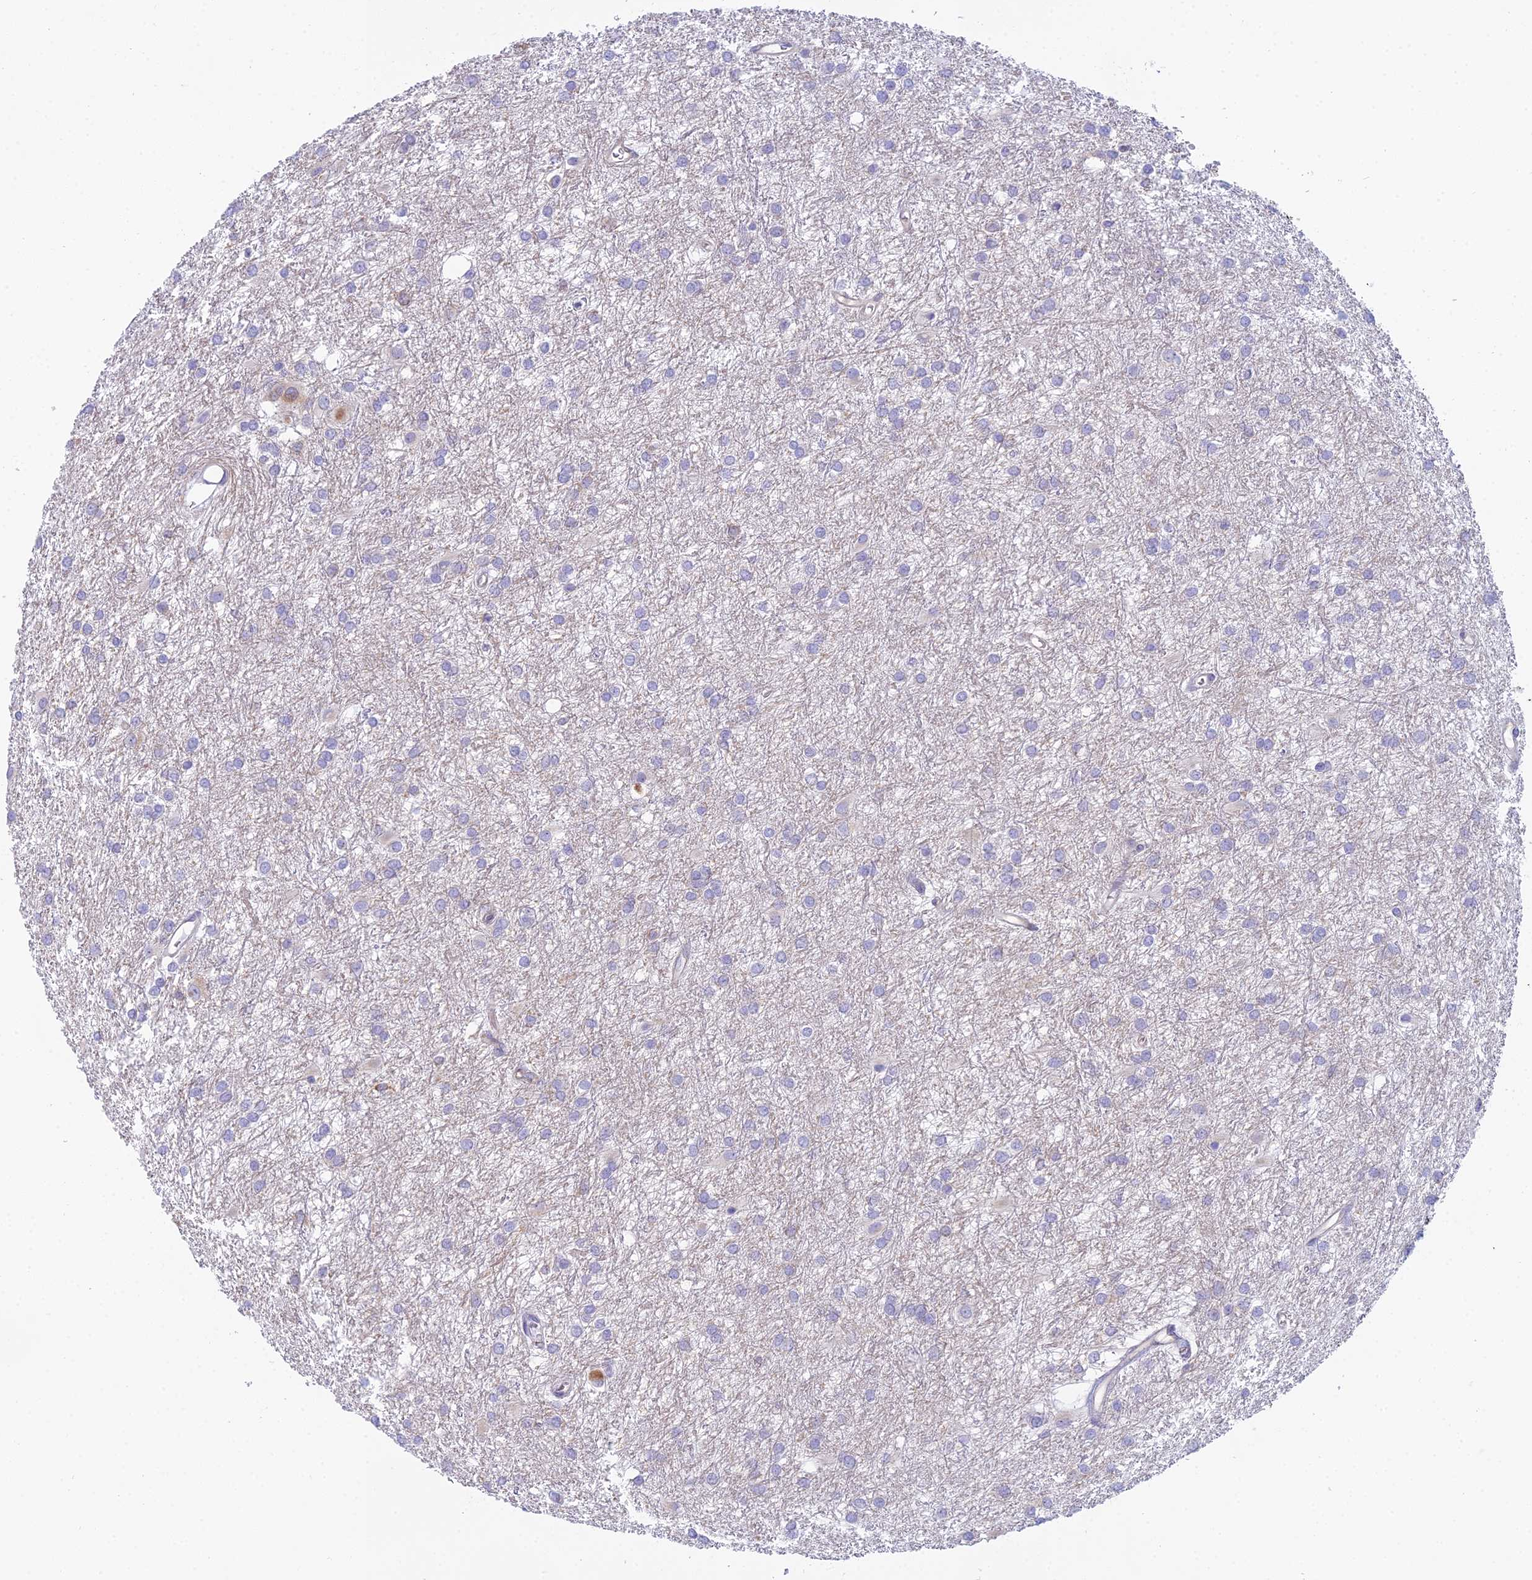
{"staining": {"intensity": "negative", "quantity": "none", "location": "none"}, "tissue": "glioma", "cell_type": "Tumor cells", "image_type": "cancer", "snomed": [{"axis": "morphology", "description": "Glioma, malignant, High grade"}, {"axis": "topography", "description": "Brain"}], "caption": "Glioma stained for a protein using immunohistochemistry exhibits no staining tumor cells.", "gene": "HM13", "patient": {"sex": "female", "age": 50}}